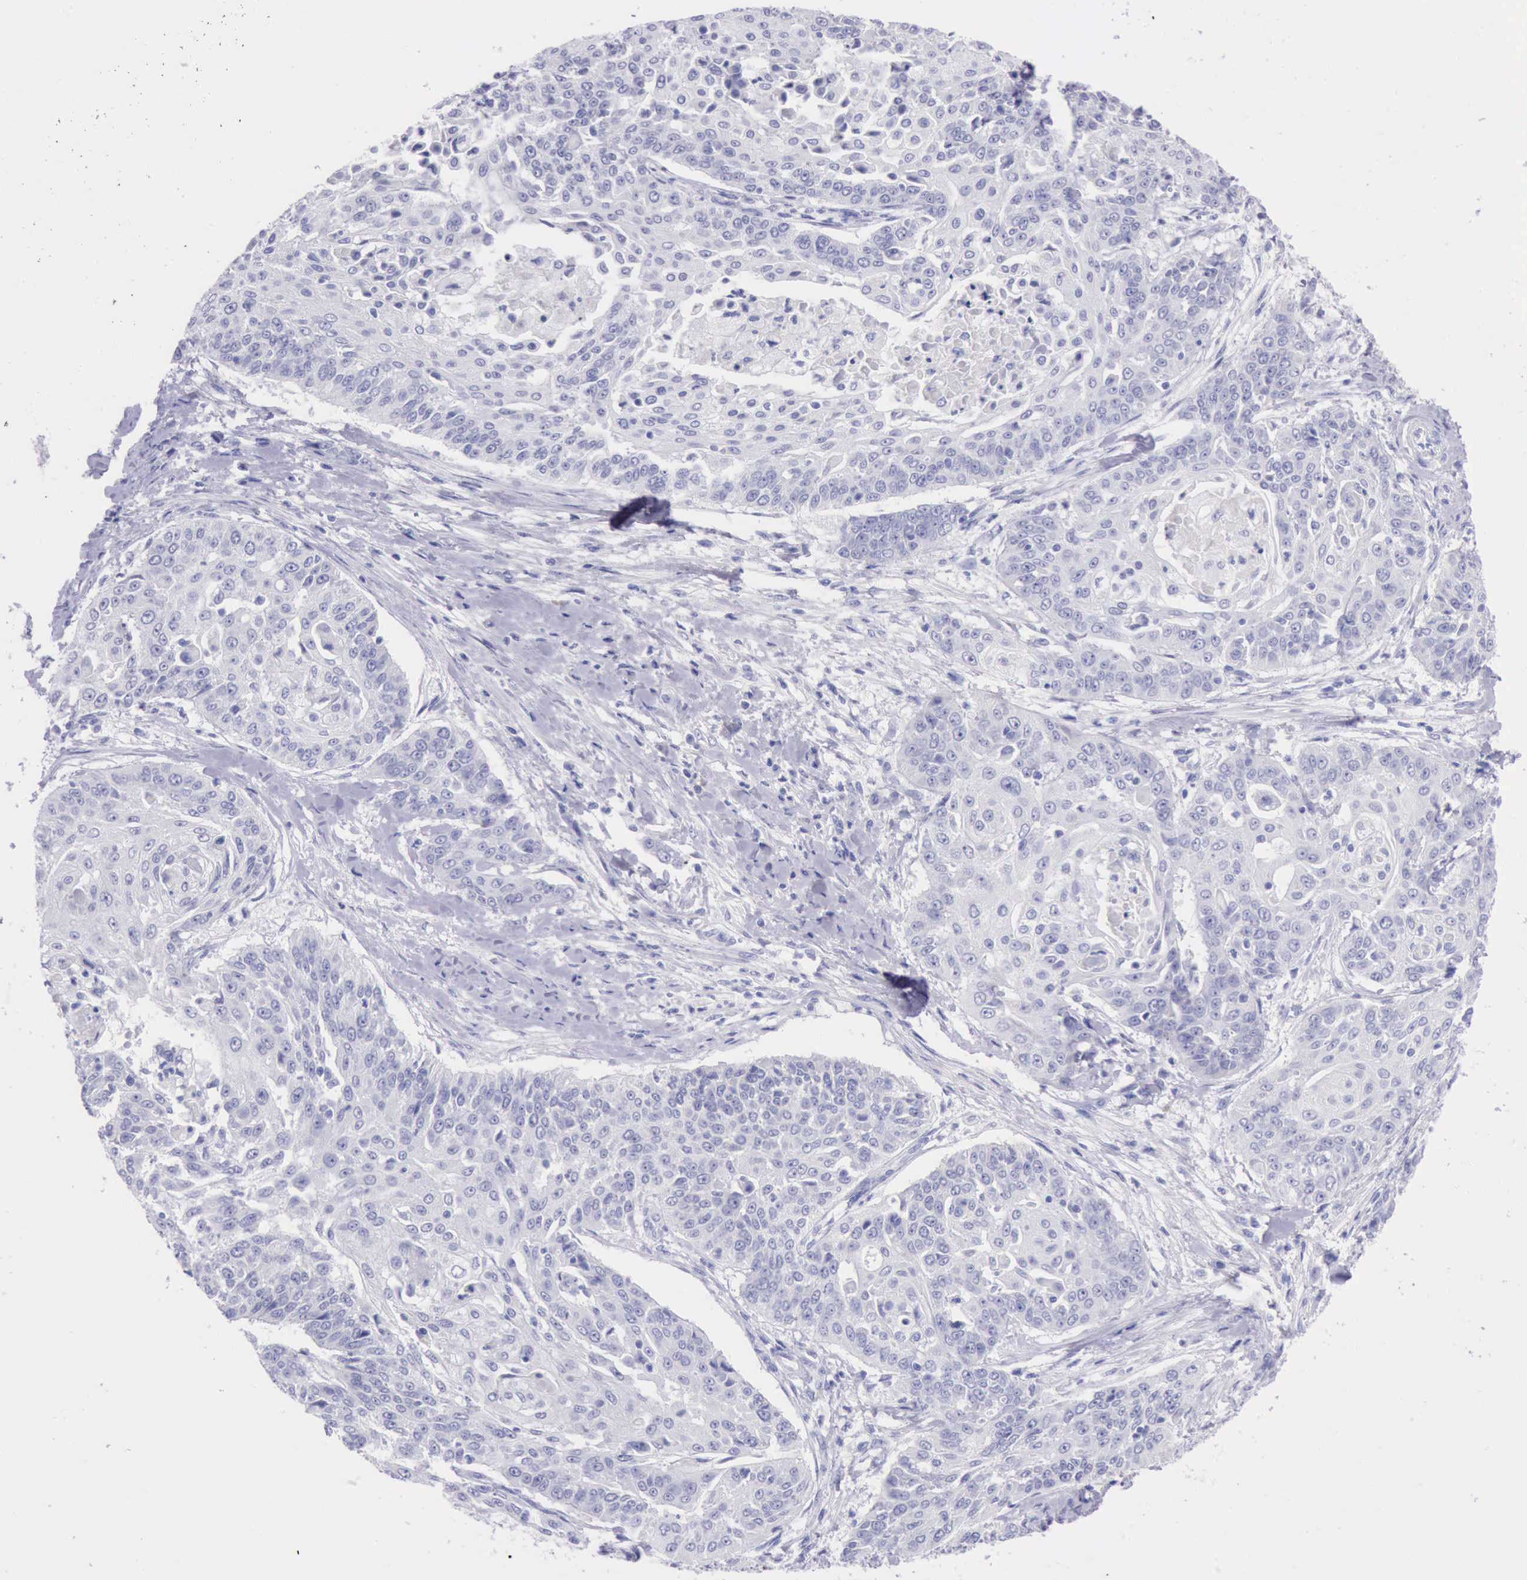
{"staining": {"intensity": "negative", "quantity": "none", "location": "none"}, "tissue": "cervical cancer", "cell_type": "Tumor cells", "image_type": "cancer", "snomed": [{"axis": "morphology", "description": "Squamous cell carcinoma, NOS"}, {"axis": "topography", "description": "Cervix"}], "caption": "Tumor cells are negative for protein expression in human cervical squamous cell carcinoma. (Stains: DAB (3,3'-diaminobenzidine) IHC with hematoxylin counter stain, Microscopy: brightfield microscopy at high magnification).", "gene": "KRT8", "patient": {"sex": "female", "age": 64}}